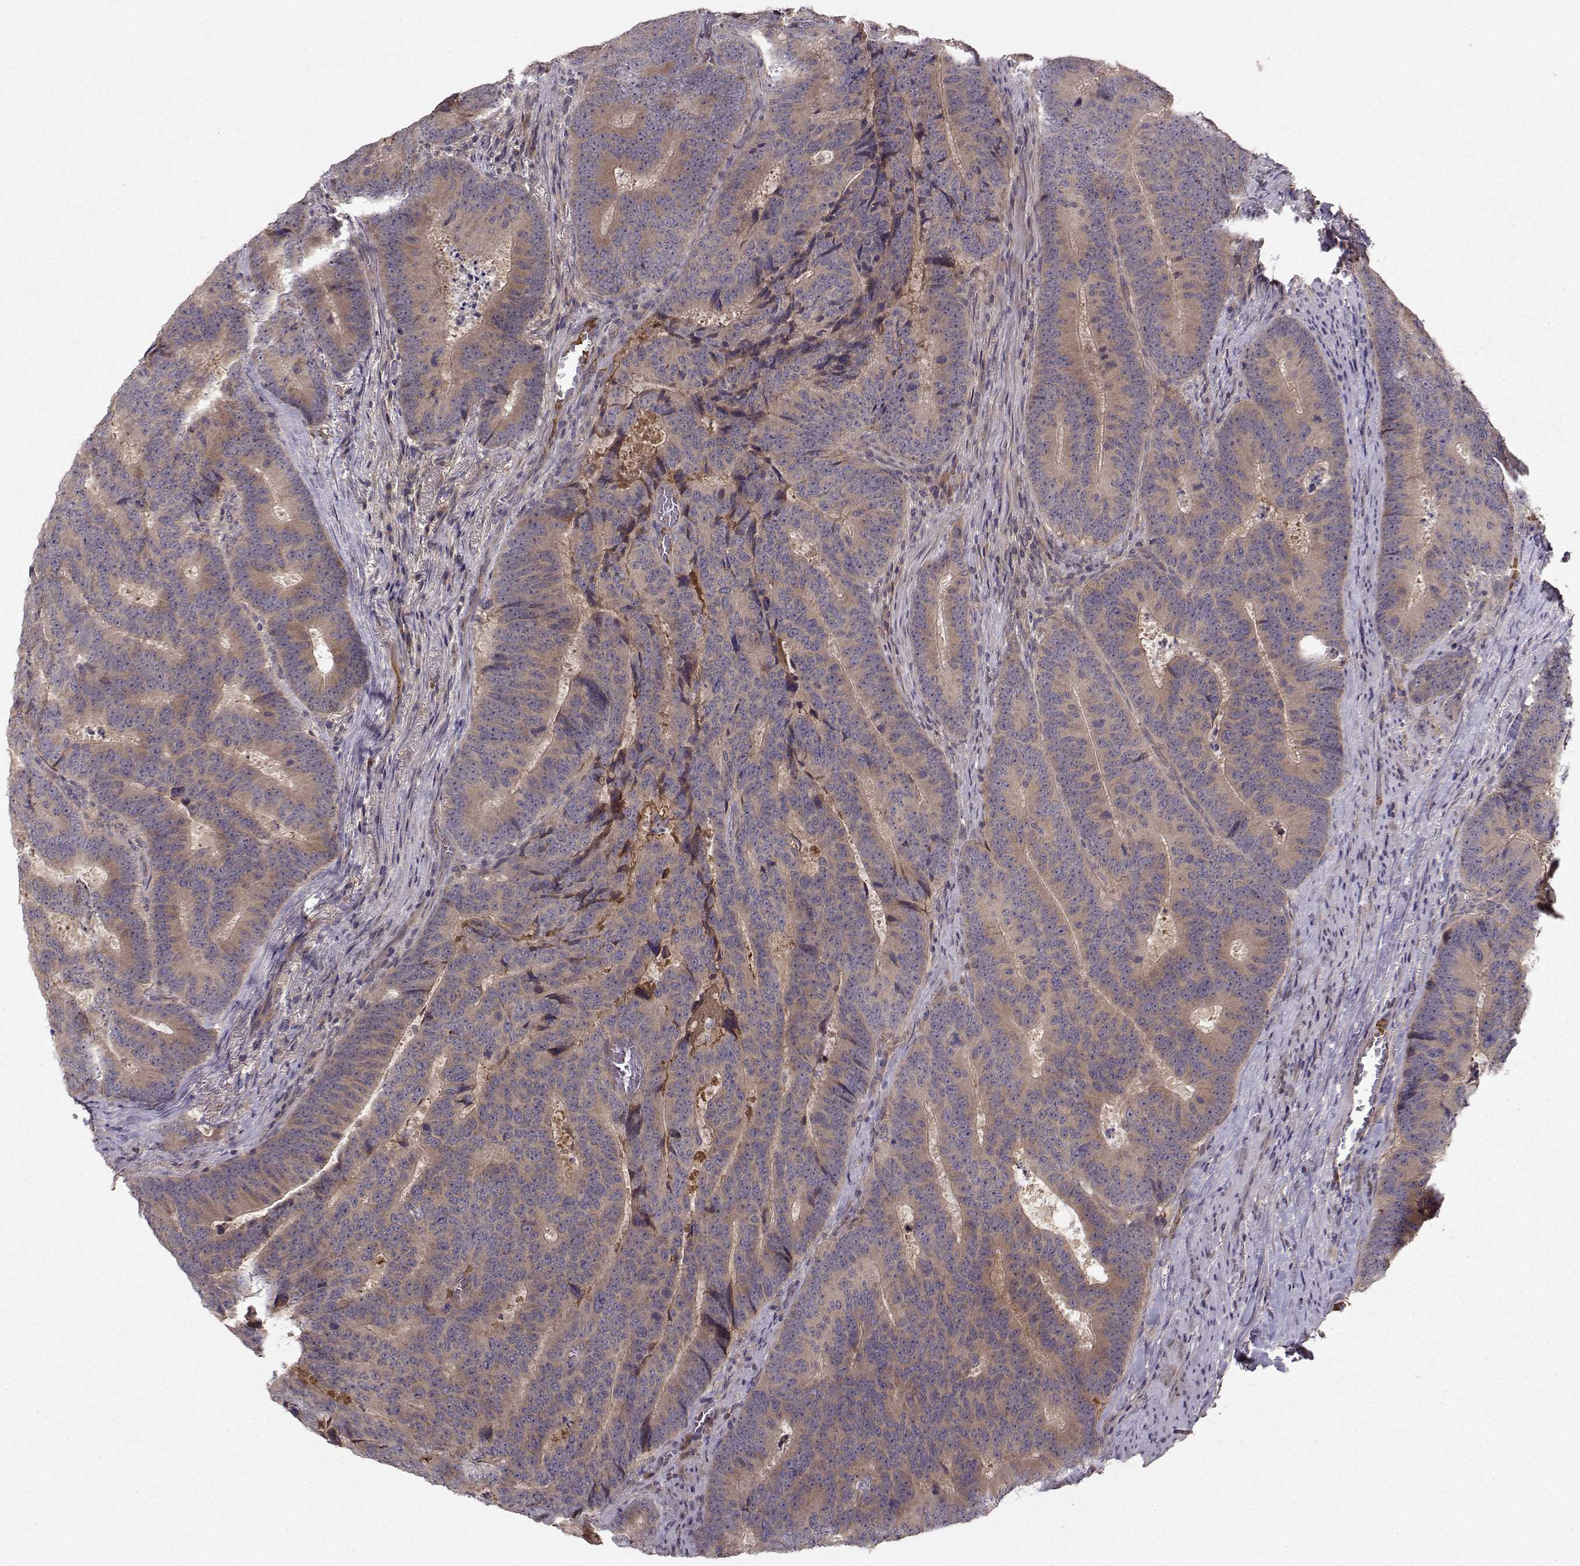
{"staining": {"intensity": "weak", "quantity": ">75%", "location": "cytoplasmic/membranous"}, "tissue": "colorectal cancer", "cell_type": "Tumor cells", "image_type": "cancer", "snomed": [{"axis": "morphology", "description": "Adenocarcinoma, NOS"}, {"axis": "topography", "description": "Colon"}], "caption": "Immunohistochemistry (IHC) of colorectal cancer exhibits low levels of weak cytoplasmic/membranous expression in about >75% of tumor cells. (Stains: DAB in brown, nuclei in blue, Microscopy: brightfield microscopy at high magnification).", "gene": "WNT6", "patient": {"sex": "female", "age": 82}}